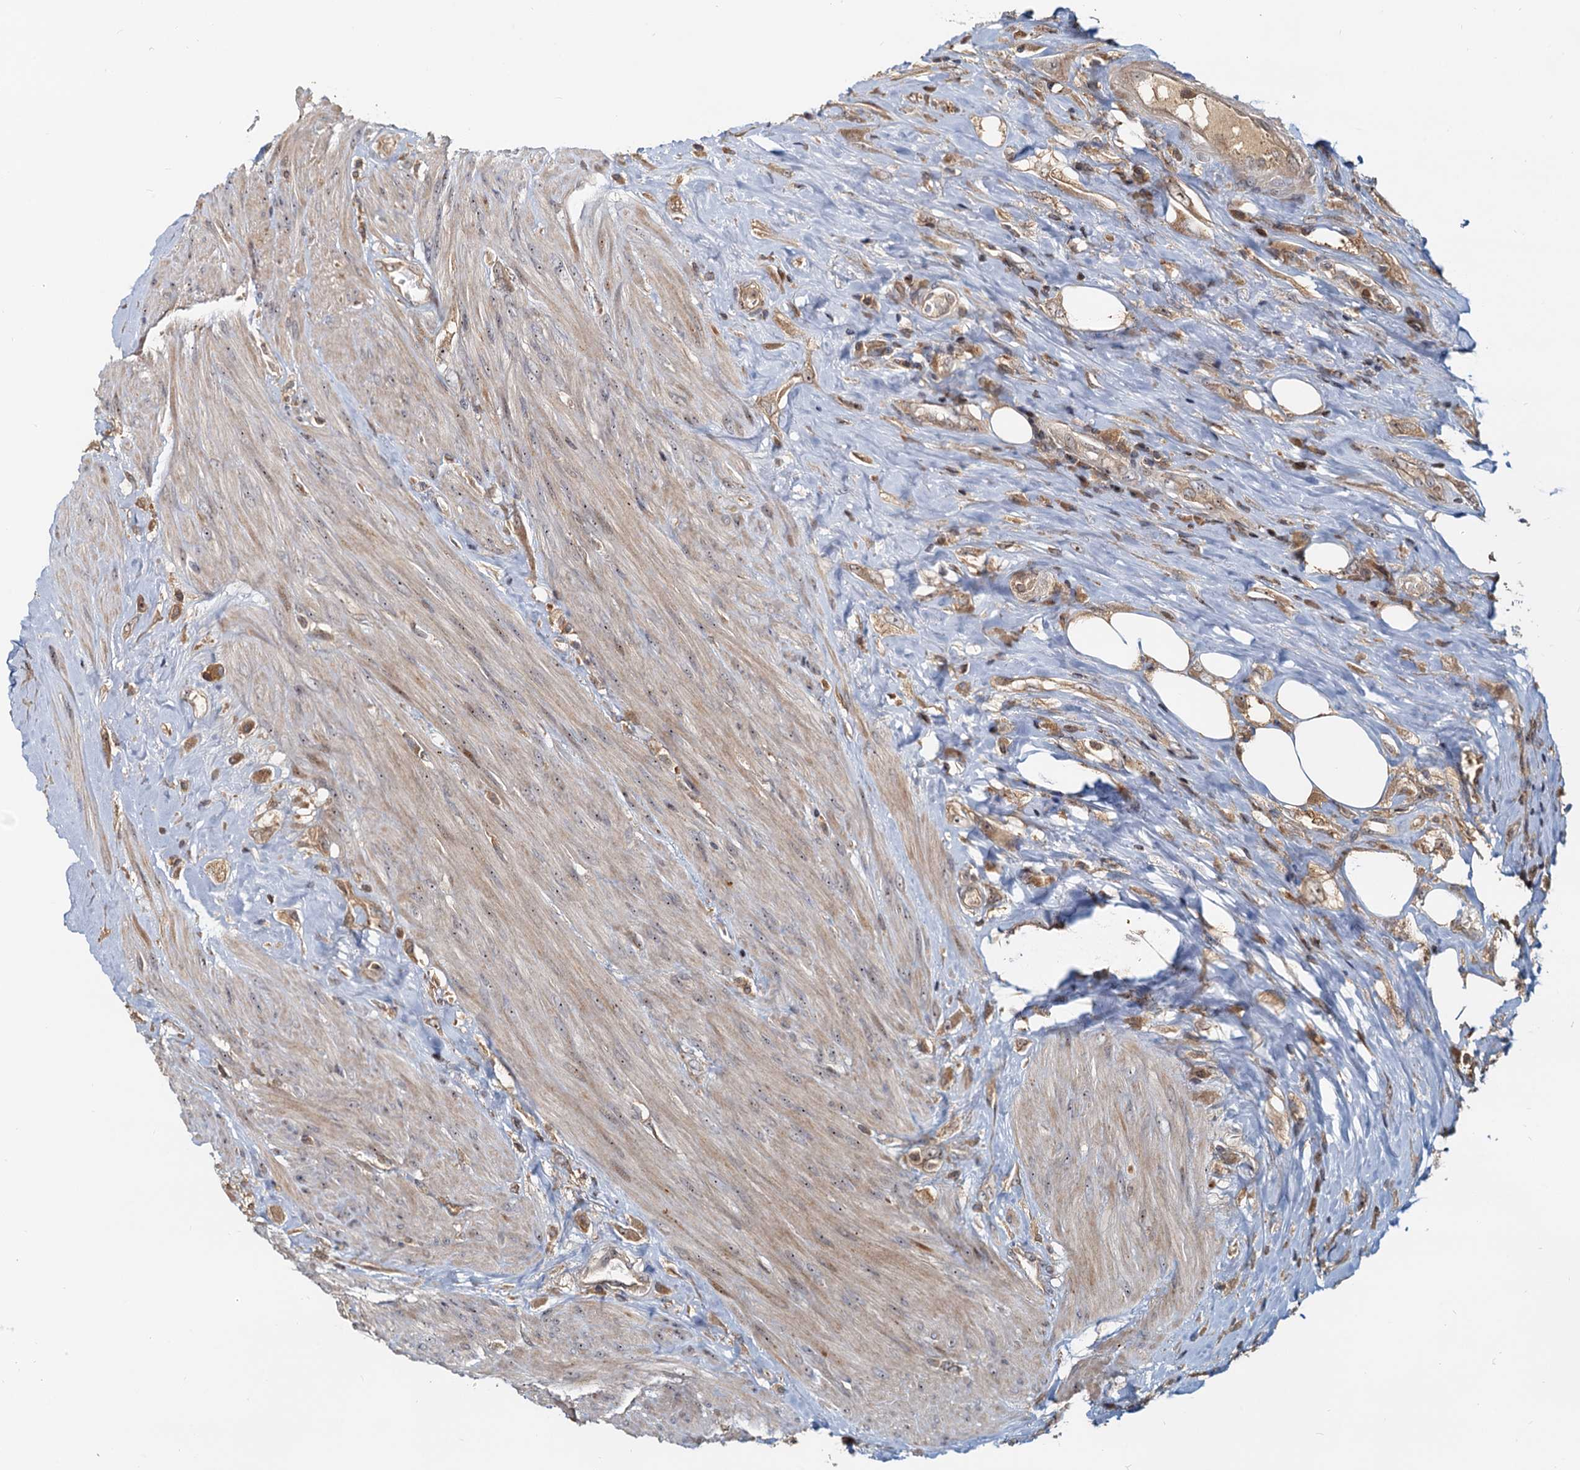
{"staining": {"intensity": "moderate", "quantity": ">75%", "location": "cytoplasmic/membranous"}, "tissue": "urothelial cancer", "cell_type": "Tumor cells", "image_type": "cancer", "snomed": [{"axis": "morphology", "description": "Urothelial carcinoma, High grade"}, {"axis": "topography", "description": "Urinary bladder"}], "caption": "Immunohistochemistry (DAB) staining of high-grade urothelial carcinoma demonstrates moderate cytoplasmic/membranous protein positivity in about >75% of tumor cells. The staining was performed using DAB (3,3'-diaminobenzidine), with brown indicating positive protein expression. Nuclei are stained blue with hematoxylin.", "gene": "TOLLIP", "patient": {"sex": "male", "age": 74}}